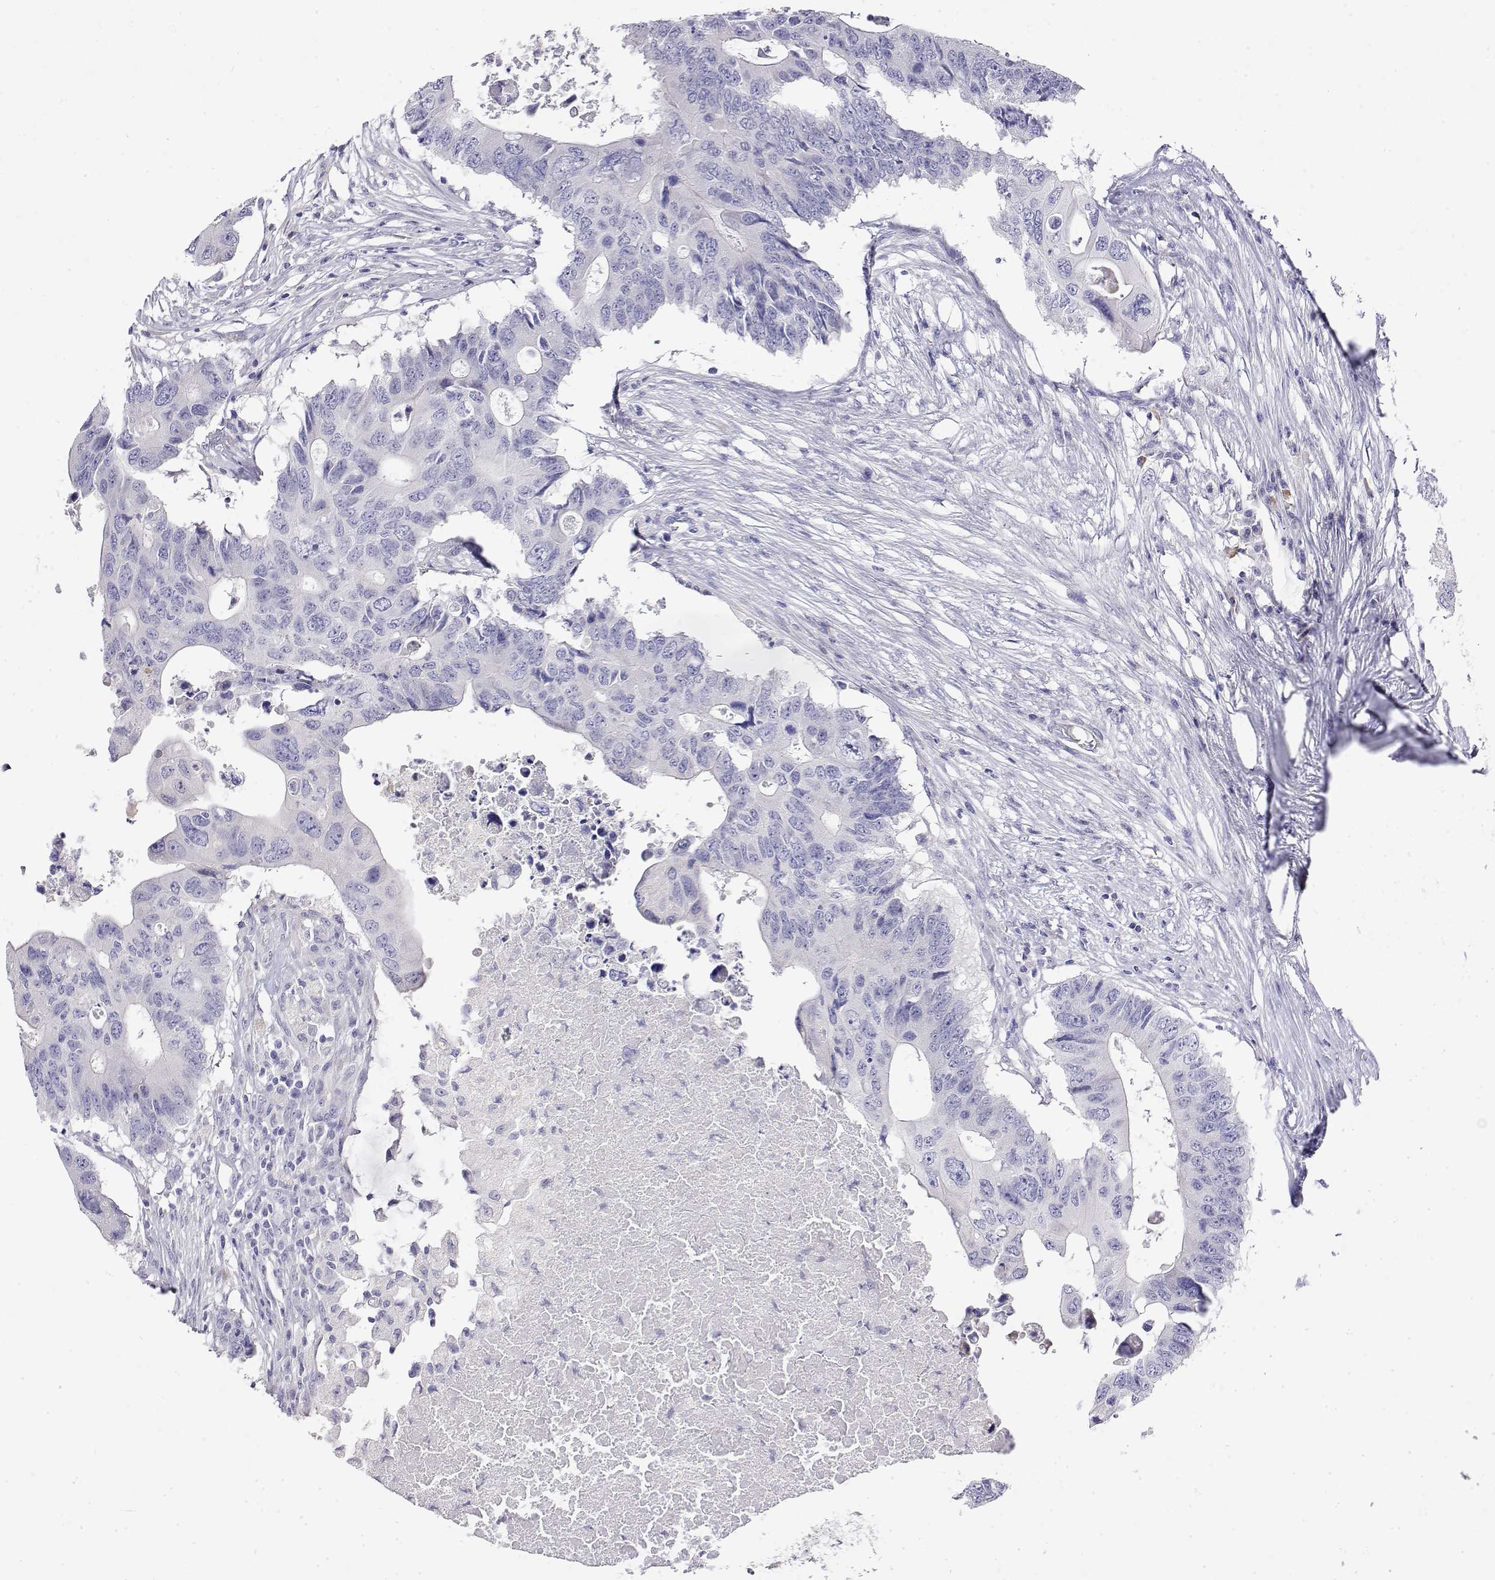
{"staining": {"intensity": "negative", "quantity": "none", "location": "none"}, "tissue": "colorectal cancer", "cell_type": "Tumor cells", "image_type": "cancer", "snomed": [{"axis": "morphology", "description": "Adenocarcinoma, NOS"}, {"axis": "topography", "description": "Colon"}], "caption": "This is a image of immunohistochemistry (IHC) staining of colorectal adenocarcinoma, which shows no positivity in tumor cells.", "gene": "LY6D", "patient": {"sex": "male", "age": 71}}